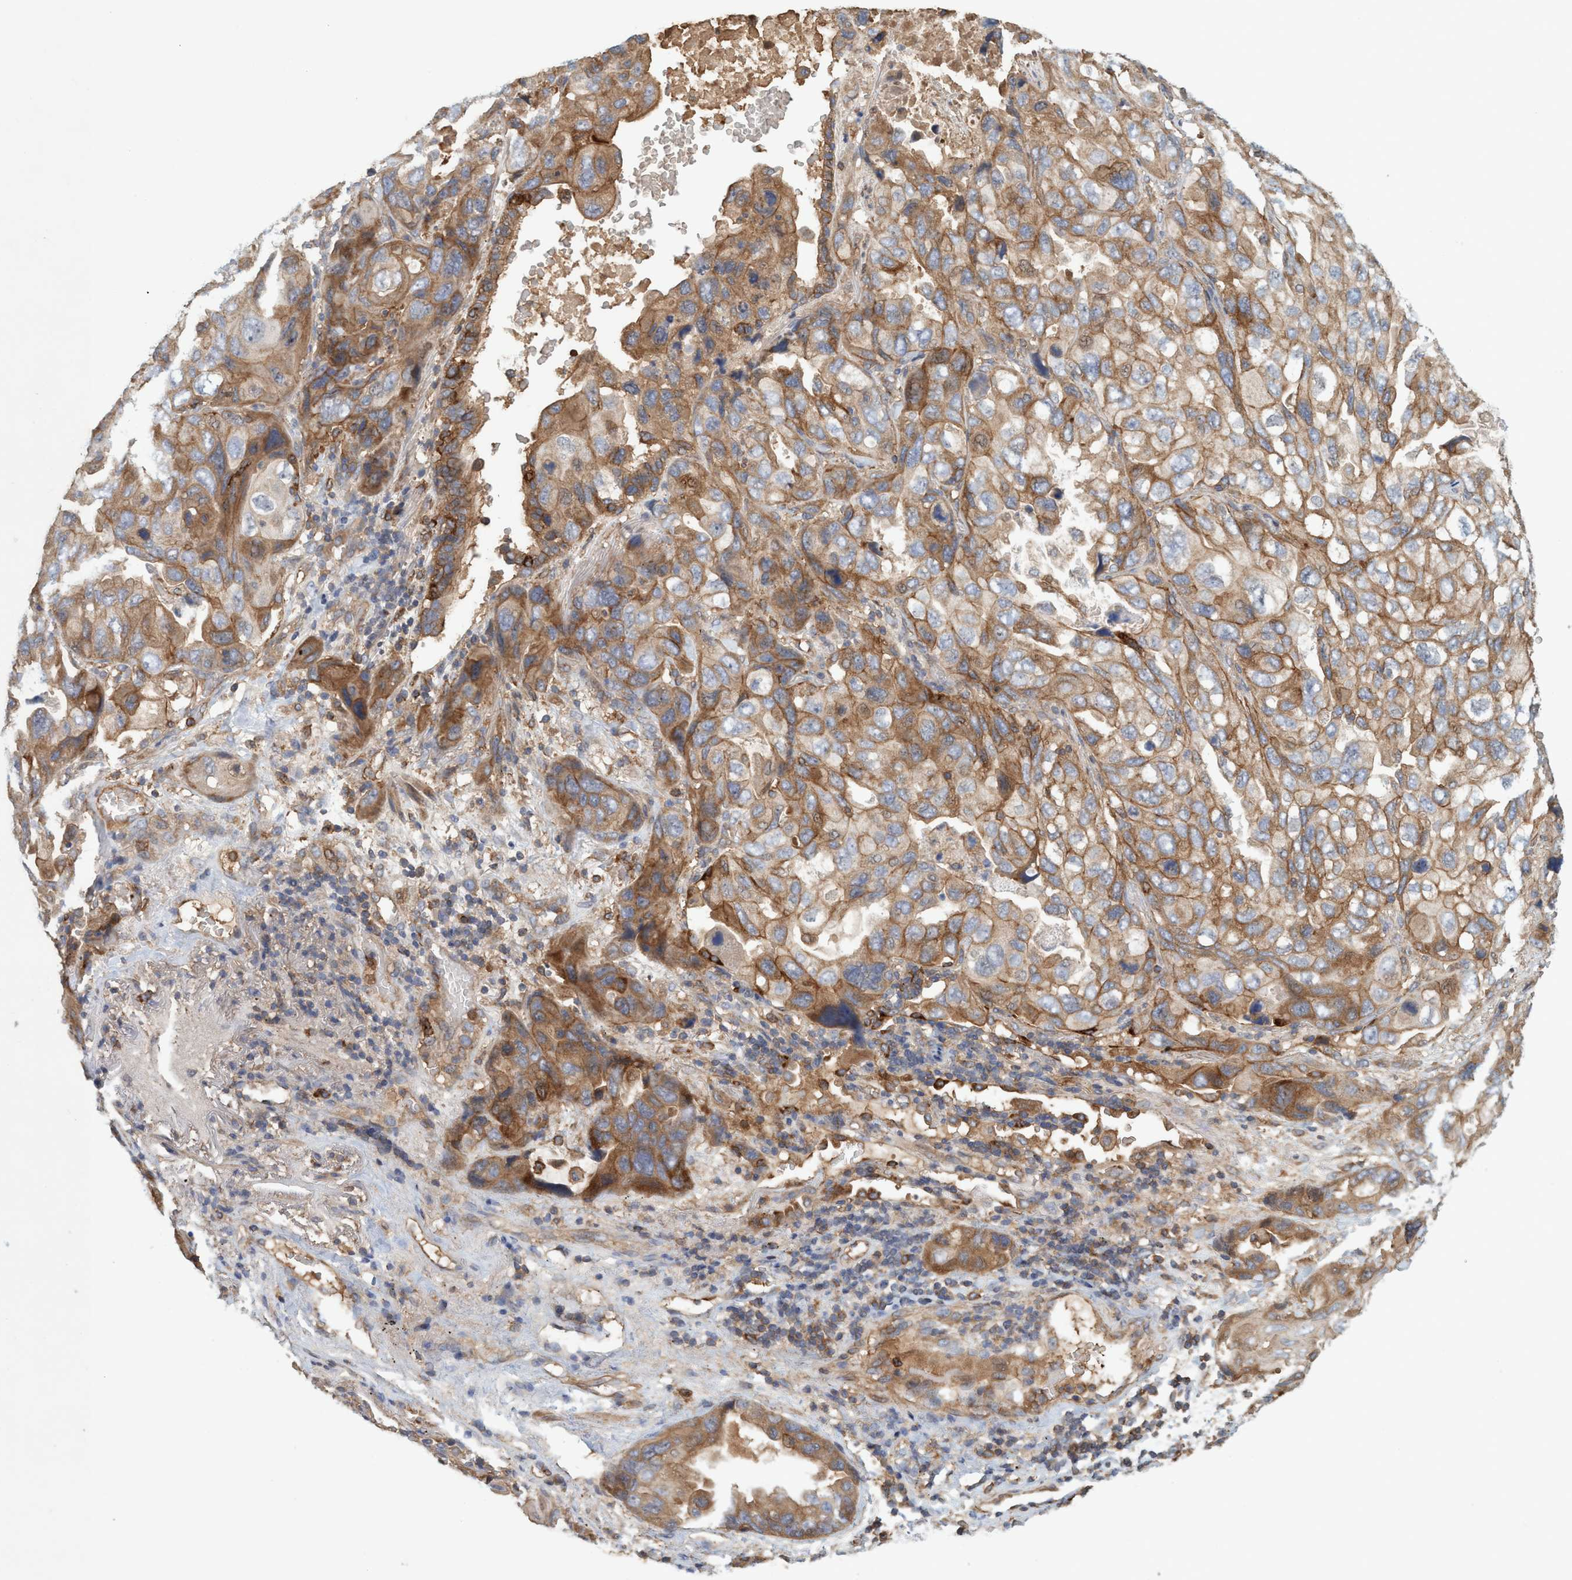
{"staining": {"intensity": "moderate", "quantity": ">75%", "location": "cytoplasmic/membranous"}, "tissue": "lung cancer", "cell_type": "Tumor cells", "image_type": "cancer", "snomed": [{"axis": "morphology", "description": "Squamous cell carcinoma, NOS"}, {"axis": "topography", "description": "Lung"}], "caption": "Tumor cells exhibit moderate cytoplasmic/membranous positivity in about >75% of cells in lung cancer (squamous cell carcinoma). (Brightfield microscopy of DAB IHC at high magnification).", "gene": "SPECC1", "patient": {"sex": "female", "age": 73}}